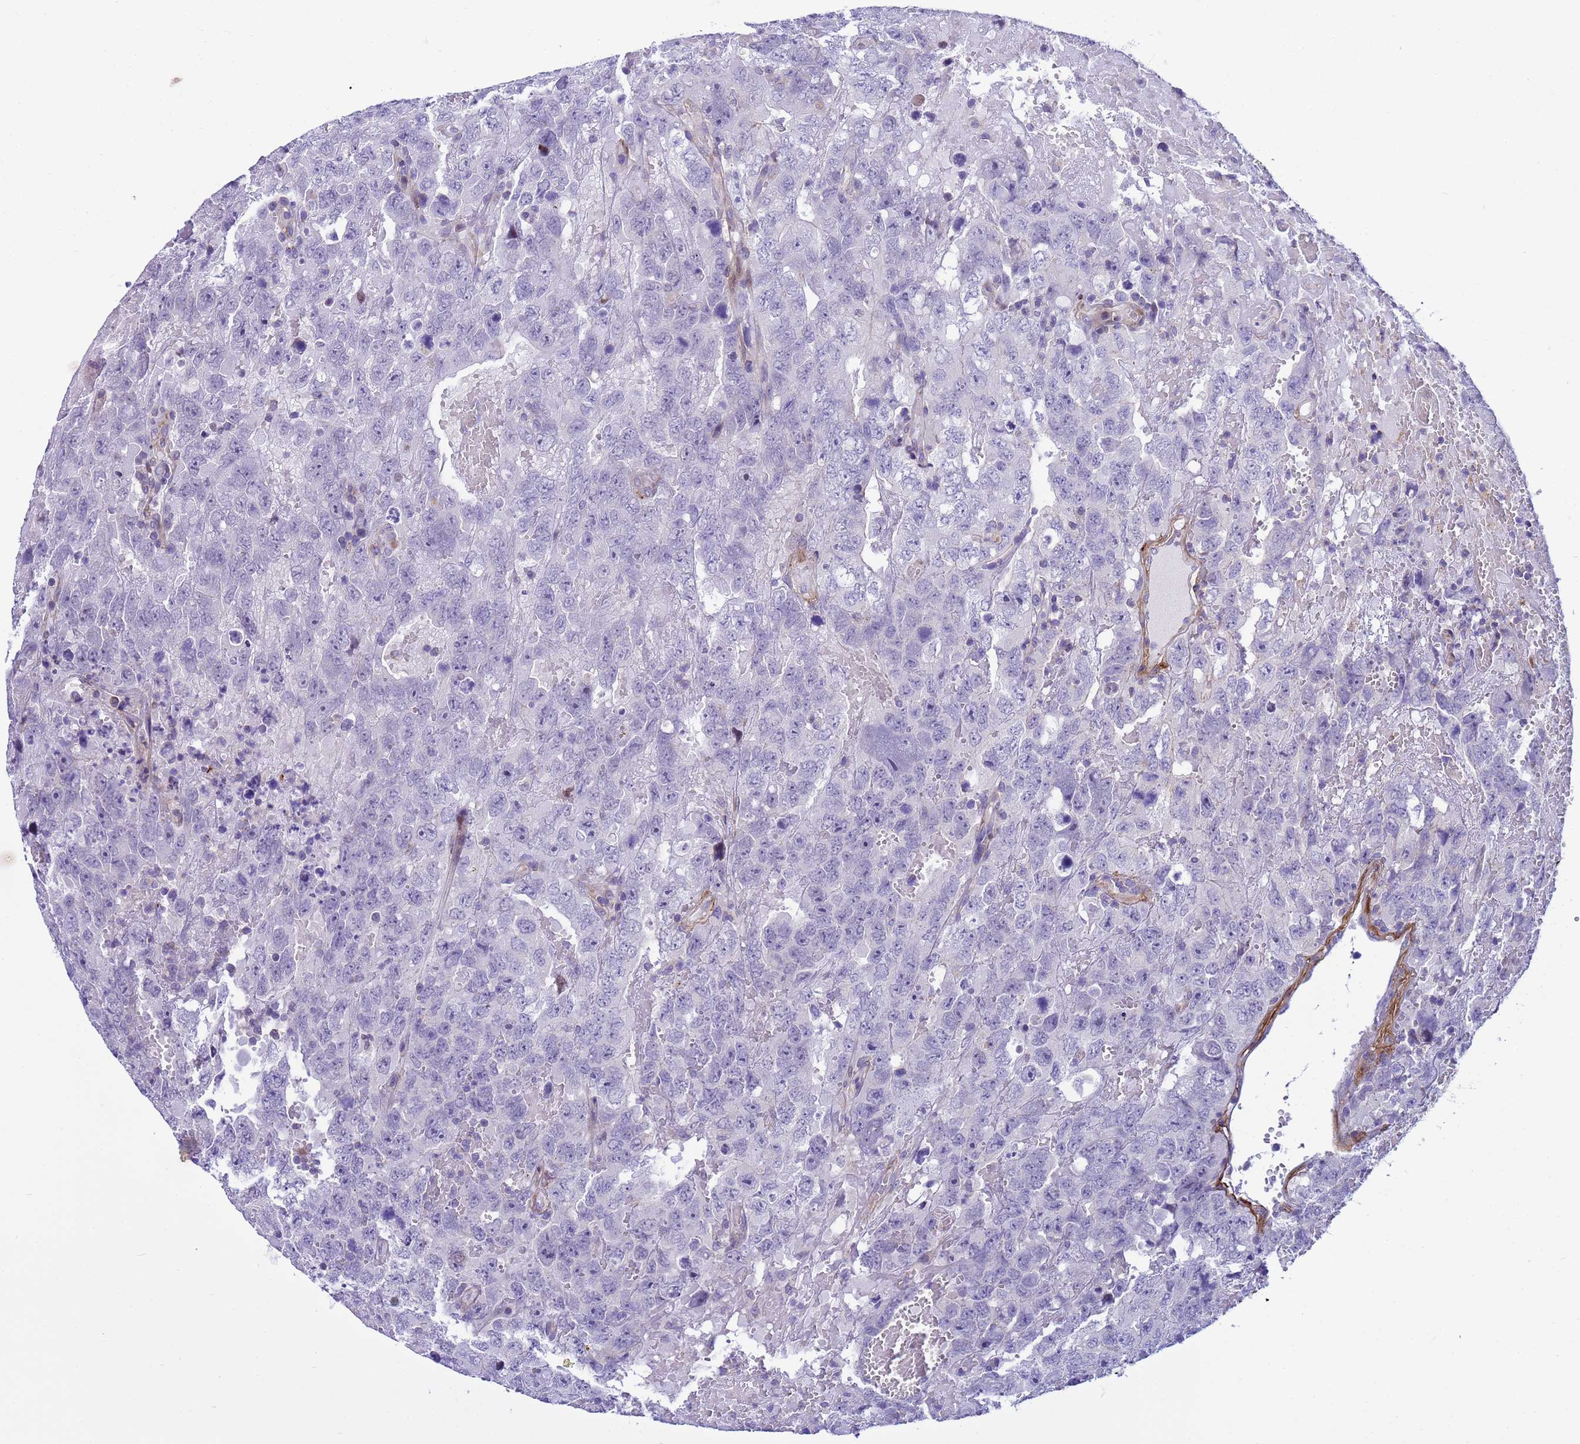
{"staining": {"intensity": "negative", "quantity": "none", "location": "none"}, "tissue": "testis cancer", "cell_type": "Tumor cells", "image_type": "cancer", "snomed": [{"axis": "morphology", "description": "Carcinoma, Embryonal, NOS"}, {"axis": "topography", "description": "Testis"}], "caption": "The IHC image has no significant positivity in tumor cells of testis cancer tissue.", "gene": "P2RX7", "patient": {"sex": "male", "age": 45}}